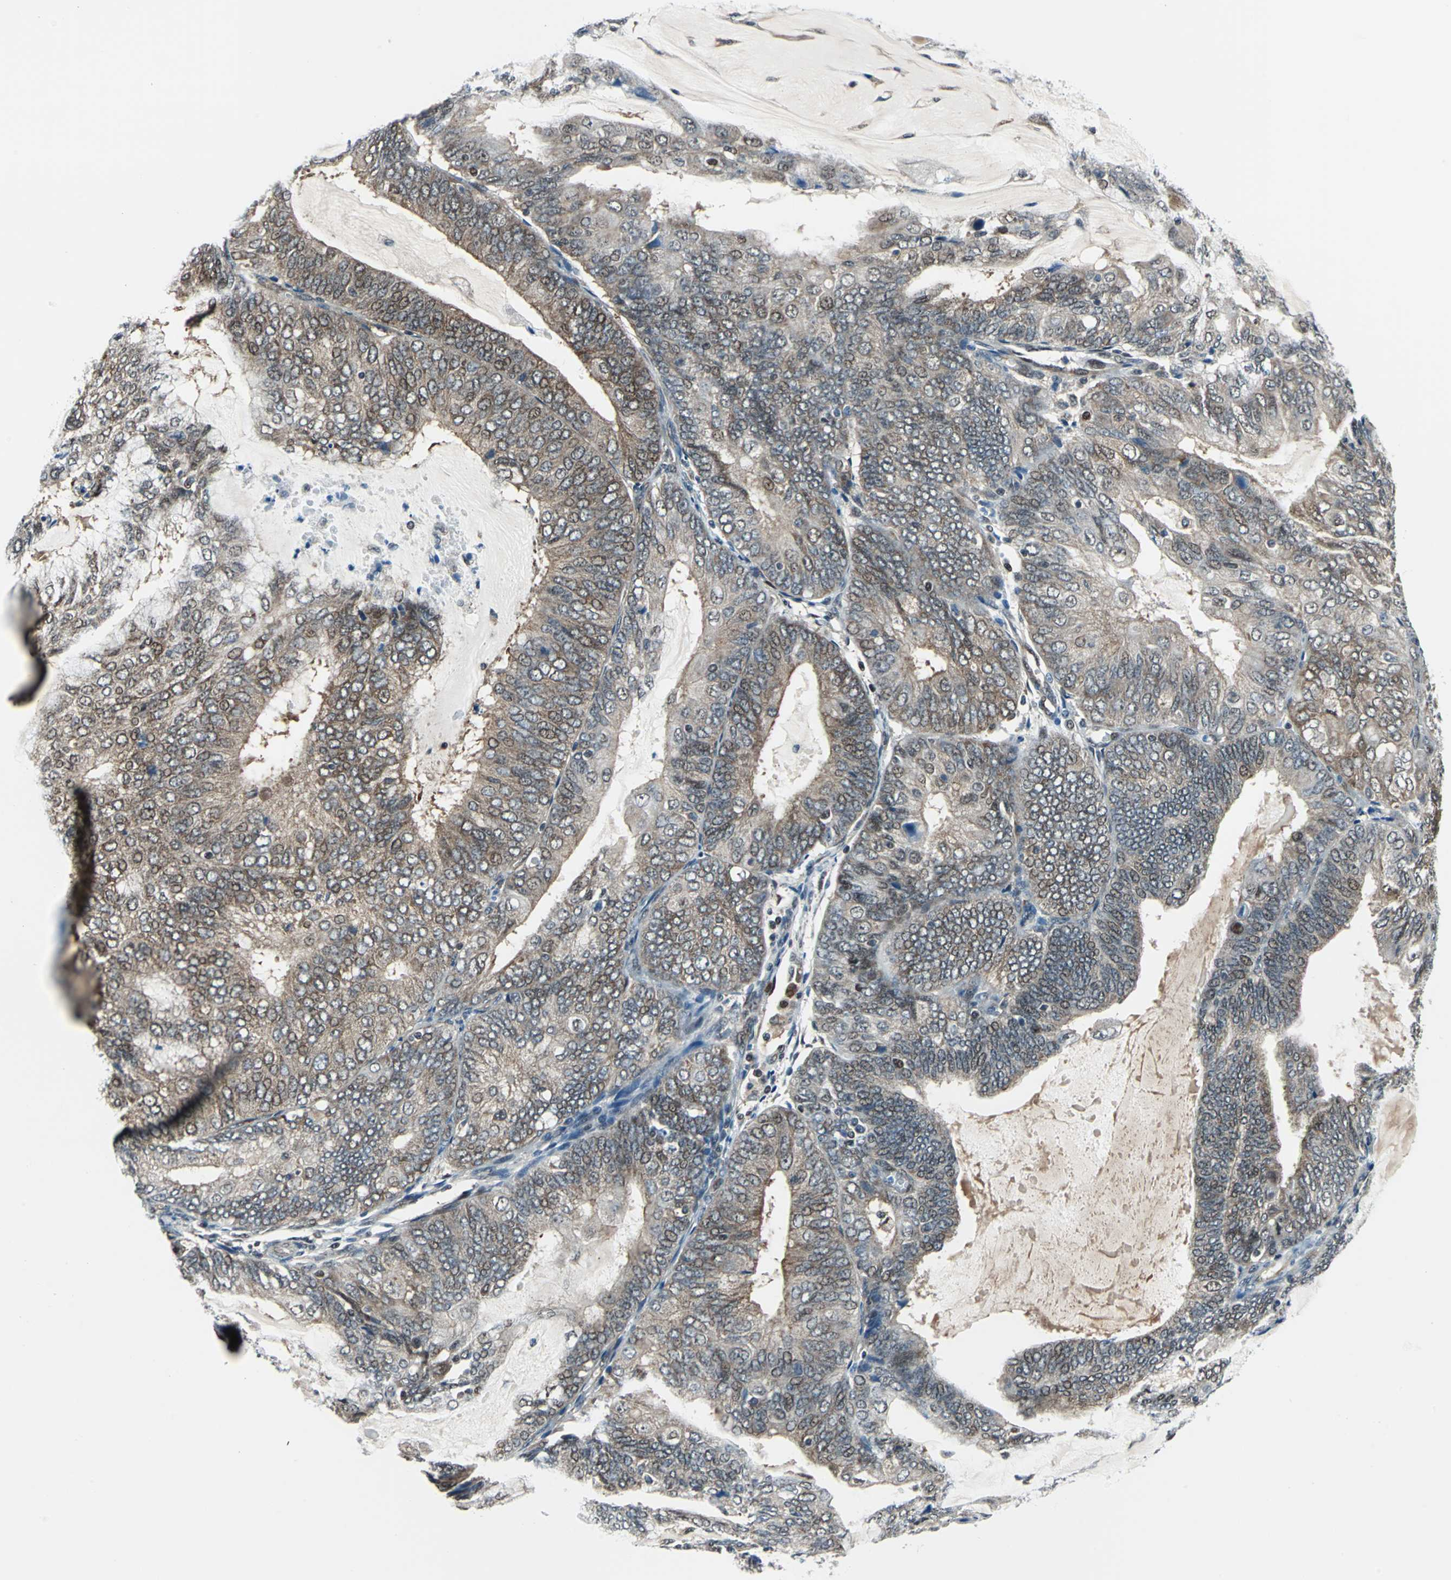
{"staining": {"intensity": "moderate", "quantity": "25%-75%", "location": "cytoplasmic/membranous,nuclear"}, "tissue": "endometrial cancer", "cell_type": "Tumor cells", "image_type": "cancer", "snomed": [{"axis": "morphology", "description": "Adenocarcinoma, NOS"}, {"axis": "topography", "description": "Endometrium"}], "caption": "Endometrial cancer stained for a protein (brown) reveals moderate cytoplasmic/membranous and nuclear positive expression in about 25%-75% of tumor cells.", "gene": "POLR3K", "patient": {"sex": "female", "age": 81}}